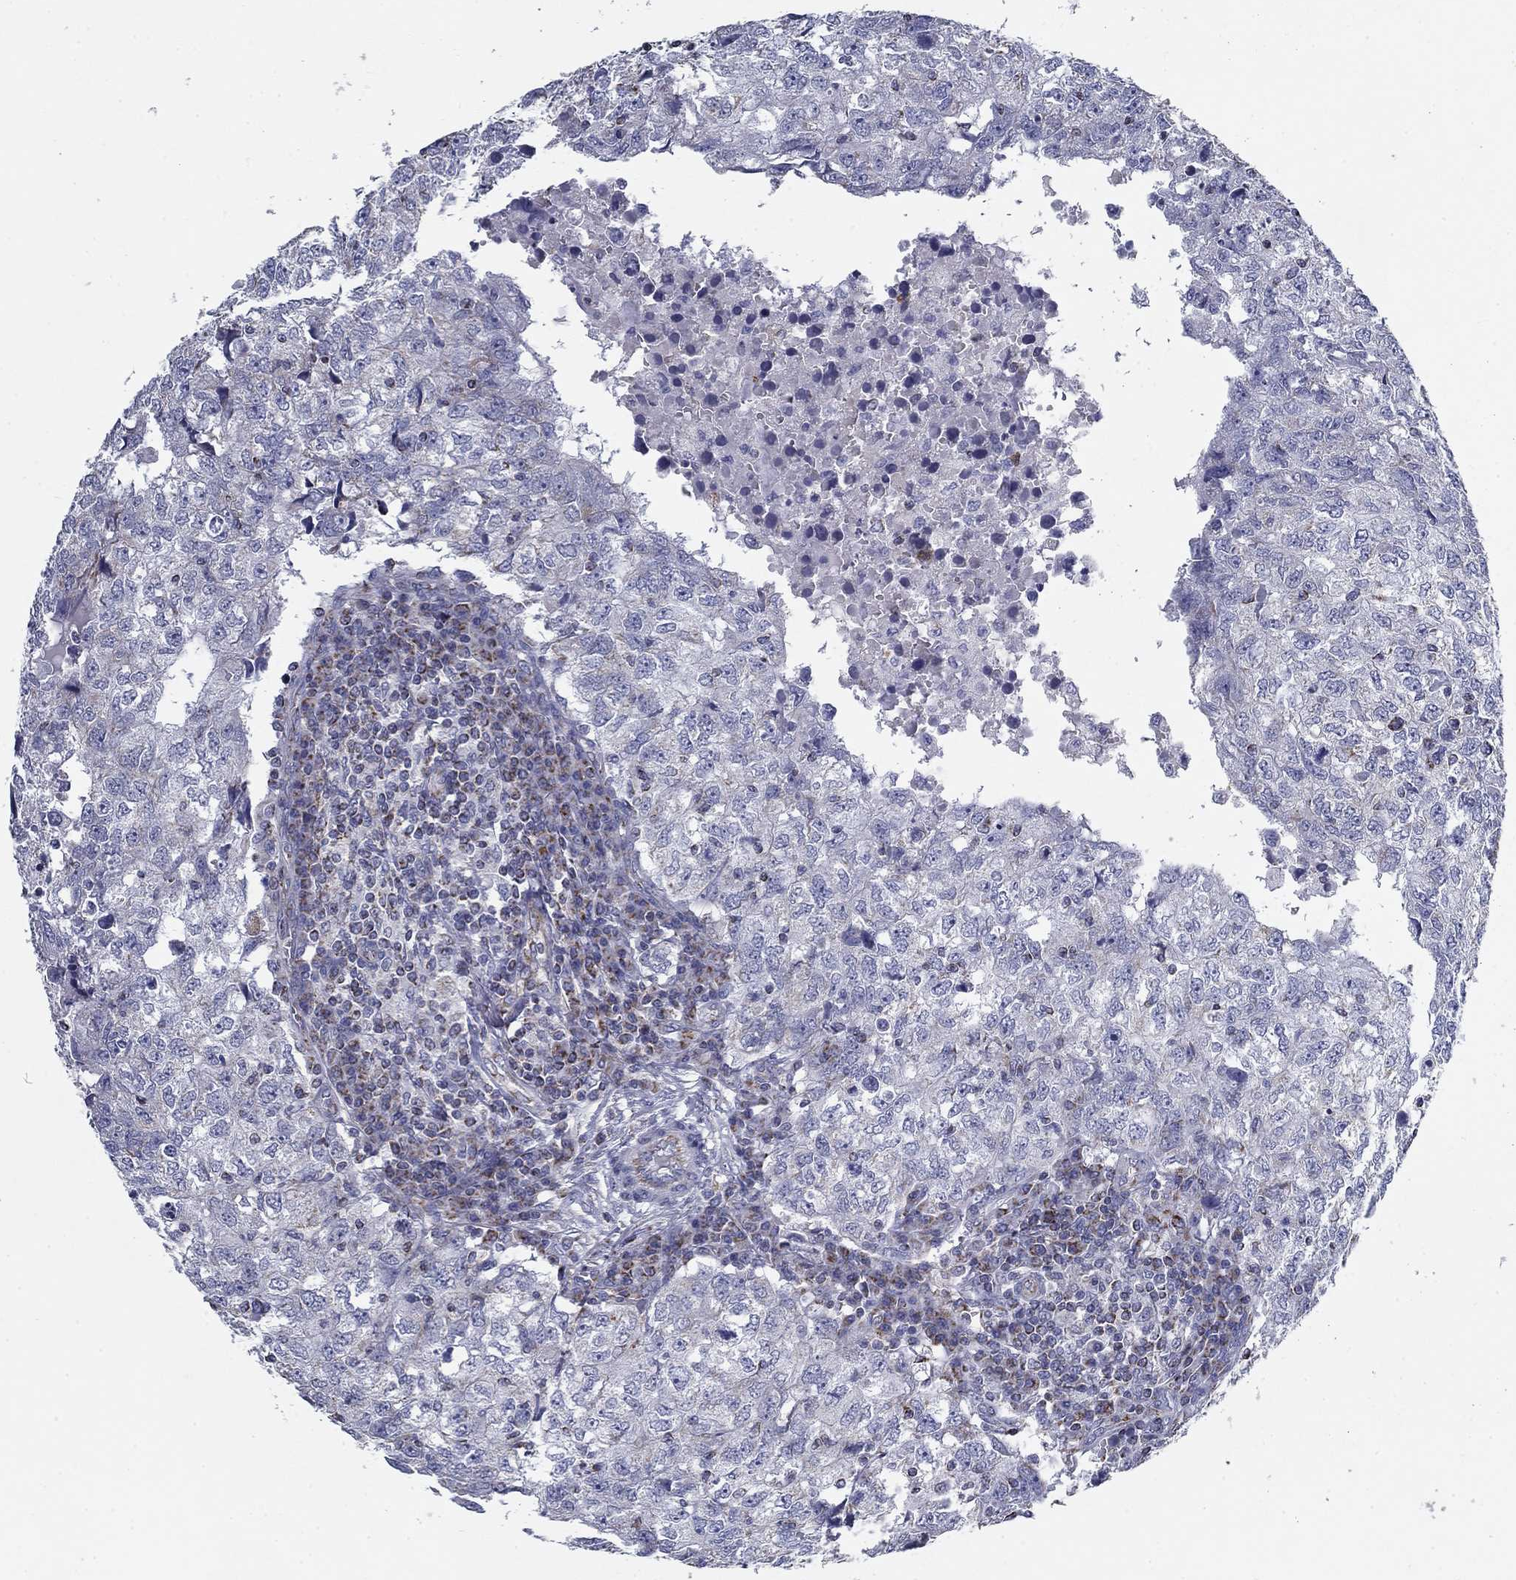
{"staining": {"intensity": "weak", "quantity": "<25%", "location": "cytoplasmic/membranous"}, "tissue": "breast cancer", "cell_type": "Tumor cells", "image_type": "cancer", "snomed": [{"axis": "morphology", "description": "Duct carcinoma"}, {"axis": "topography", "description": "Breast"}], "caption": "Protein analysis of breast intraductal carcinoma displays no significant staining in tumor cells.", "gene": "NDUFA4L2", "patient": {"sex": "female", "age": 30}}